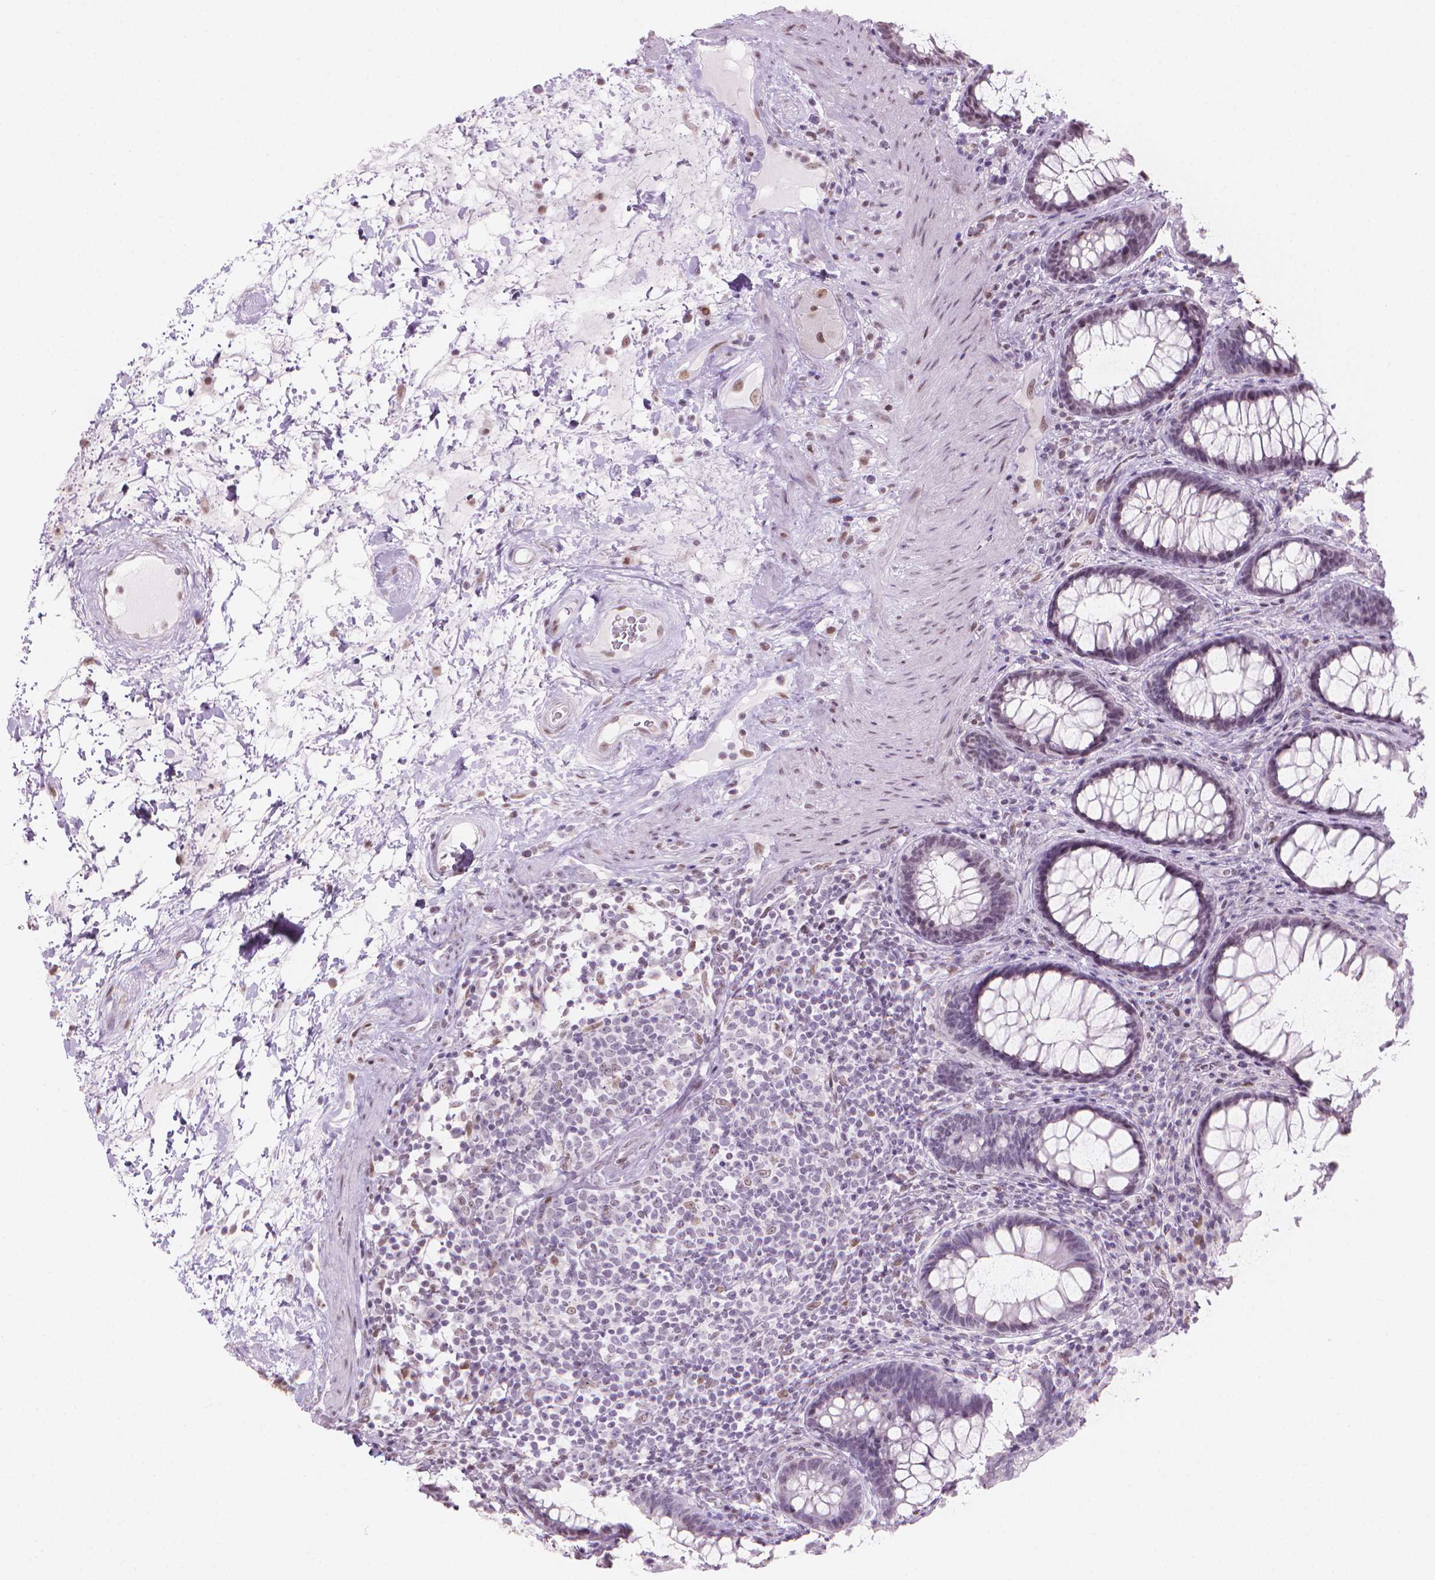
{"staining": {"intensity": "negative", "quantity": "none", "location": "none"}, "tissue": "rectum", "cell_type": "Glandular cells", "image_type": "normal", "snomed": [{"axis": "morphology", "description": "Normal tissue, NOS"}, {"axis": "topography", "description": "Rectum"}], "caption": "This is an immunohistochemistry (IHC) image of benign rectum. There is no positivity in glandular cells.", "gene": "PIAS2", "patient": {"sex": "male", "age": 72}}